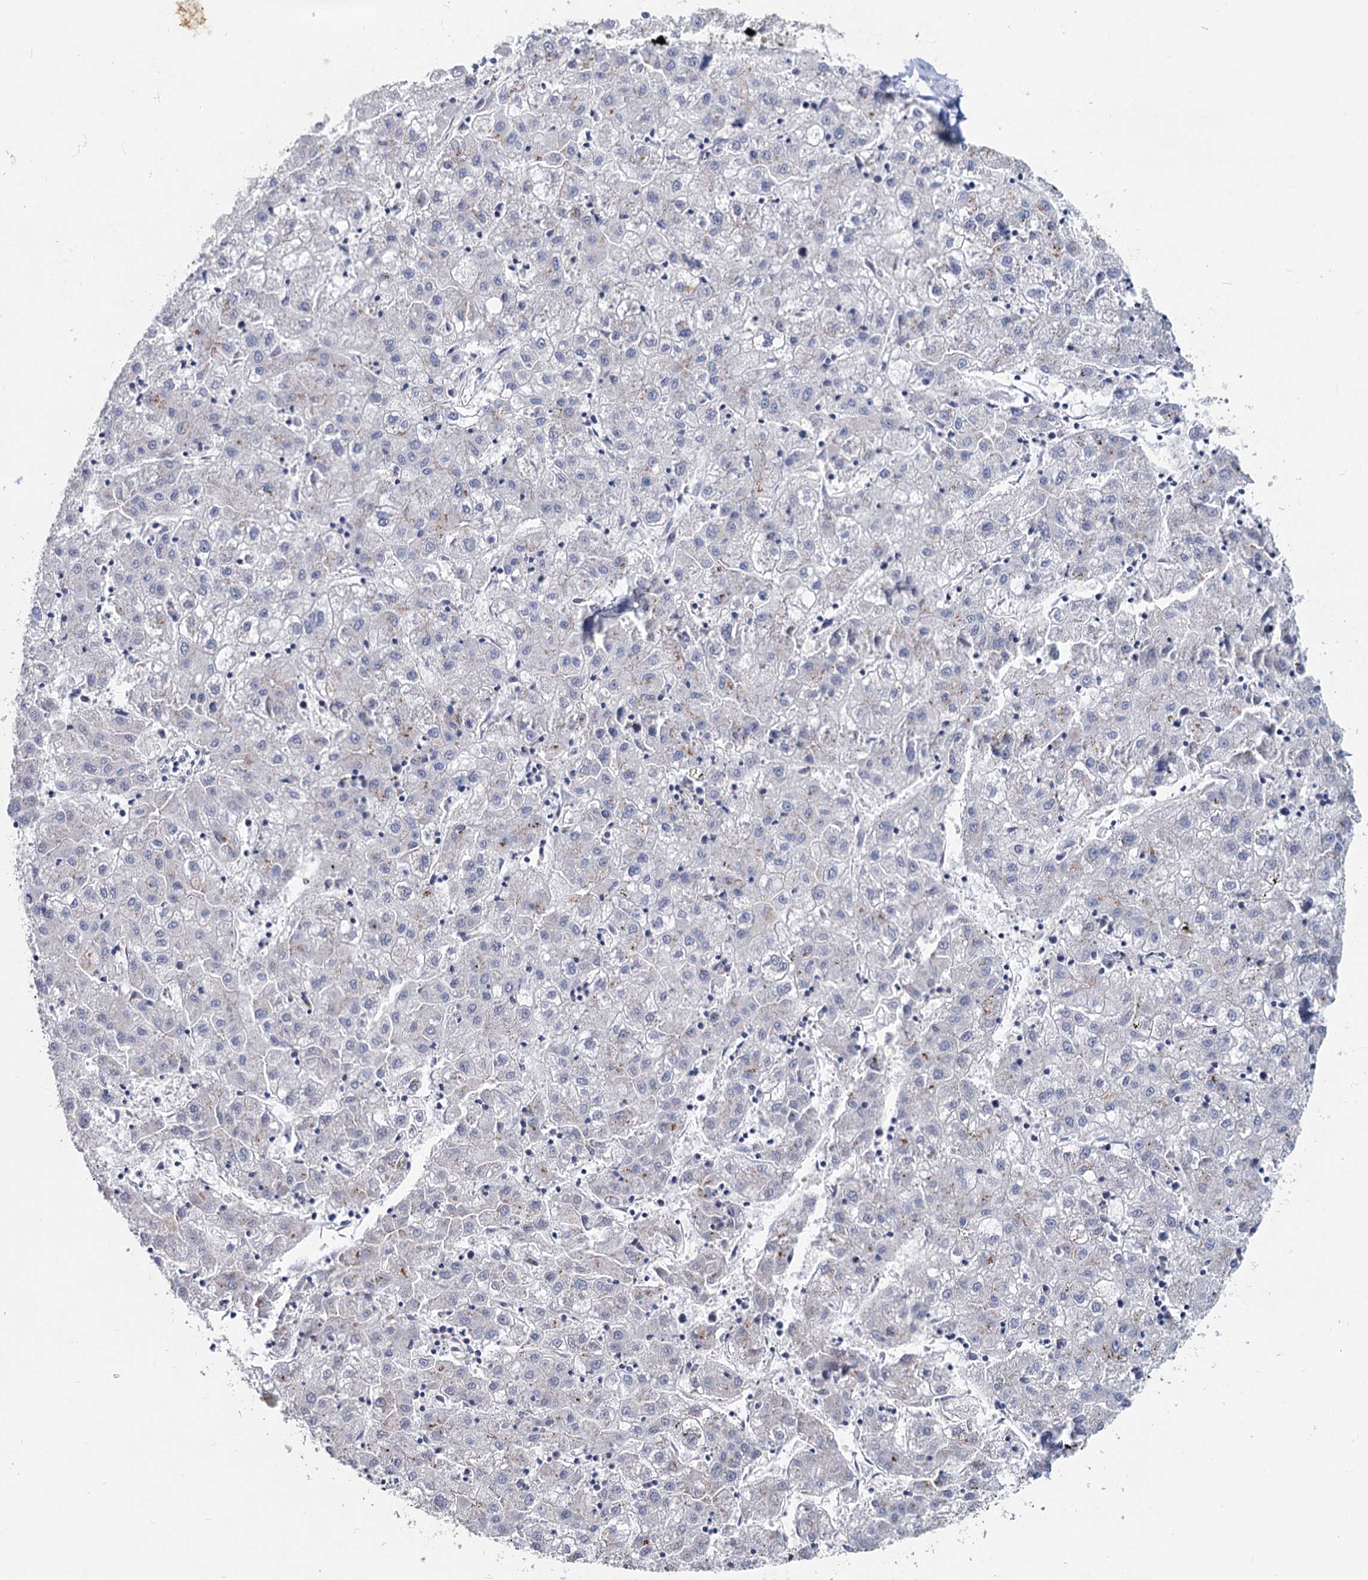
{"staining": {"intensity": "negative", "quantity": "none", "location": "none"}, "tissue": "liver cancer", "cell_type": "Tumor cells", "image_type": "cancer", "snomed": [{"axis": "morphology", "description": "Carcinoma, Hepatocellular, NOS"}, {"axis": "topography", "description": "Liver"}], "caption": "Hepatocellular carcinoma (liver) was stained to show a protein in brown. There is no significant expression in tumor cells. (DAB immunohistochemistry (IHC), high magnification).", "gene": "LRCH4", "patient": {"sex": "male", "age": 72}}